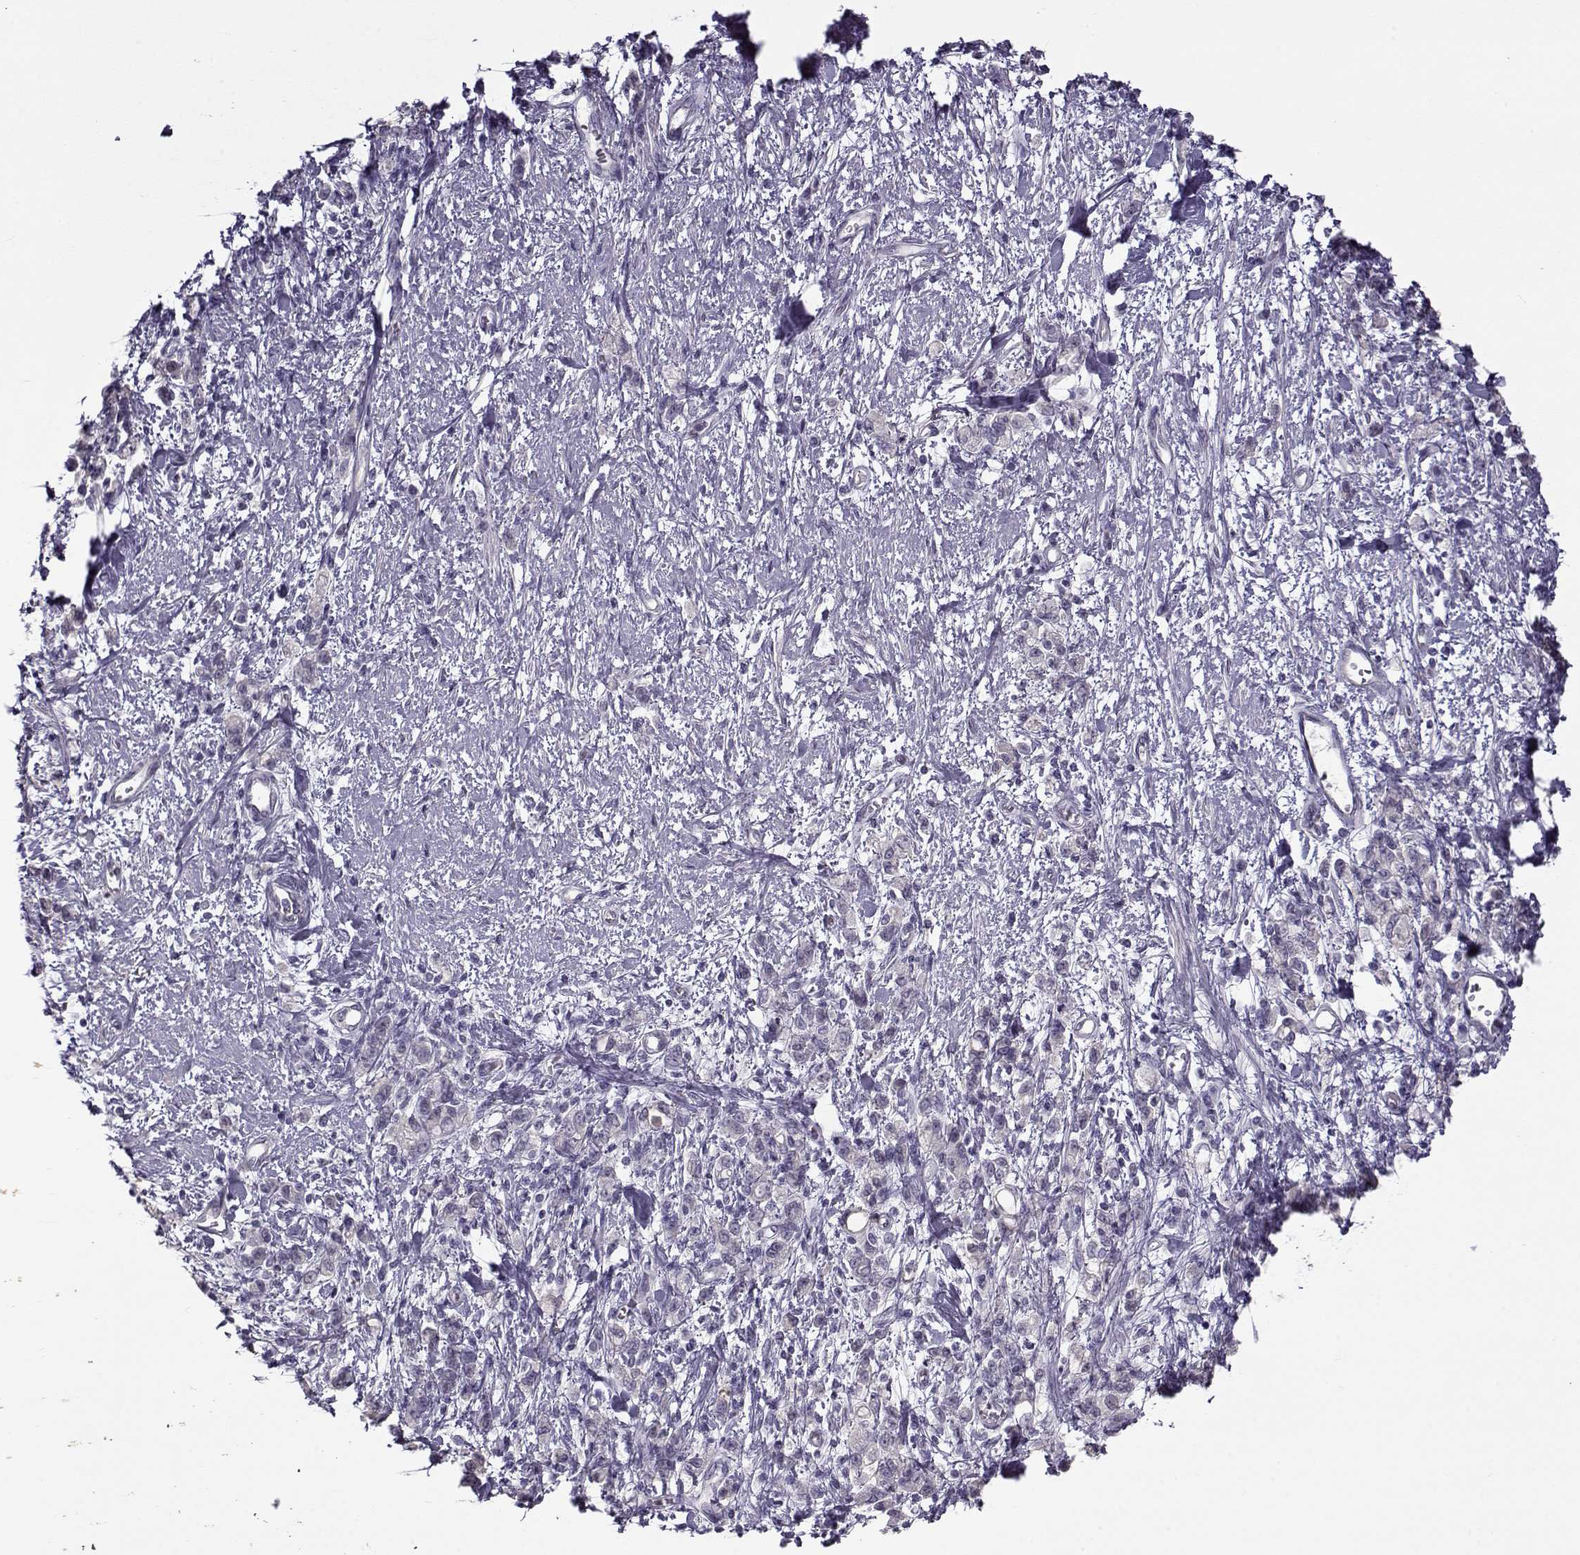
{"staining": {"intensity": "negative", "quantity": "none", "location": "none"}, "tissue": "stomach cancer", "cell_type": "Tumor cells", "image_type": "cancer", "snomed": [{"axis": "morphology", "description": "Adenocarcinoma, NOS"}, {"axis": "topography", "description": "Stomach"}], "caption": "DAB (3,3'-diaminobenzidine) immunohistochemical staining of stomach adenocarcinoma shows no significant expression in tumor cells. (Brightfield microscopy of DAB immunohistochemistry at high magnification).", "gene": "TEX55", "patient": {"sex": "male", "age": 77}}